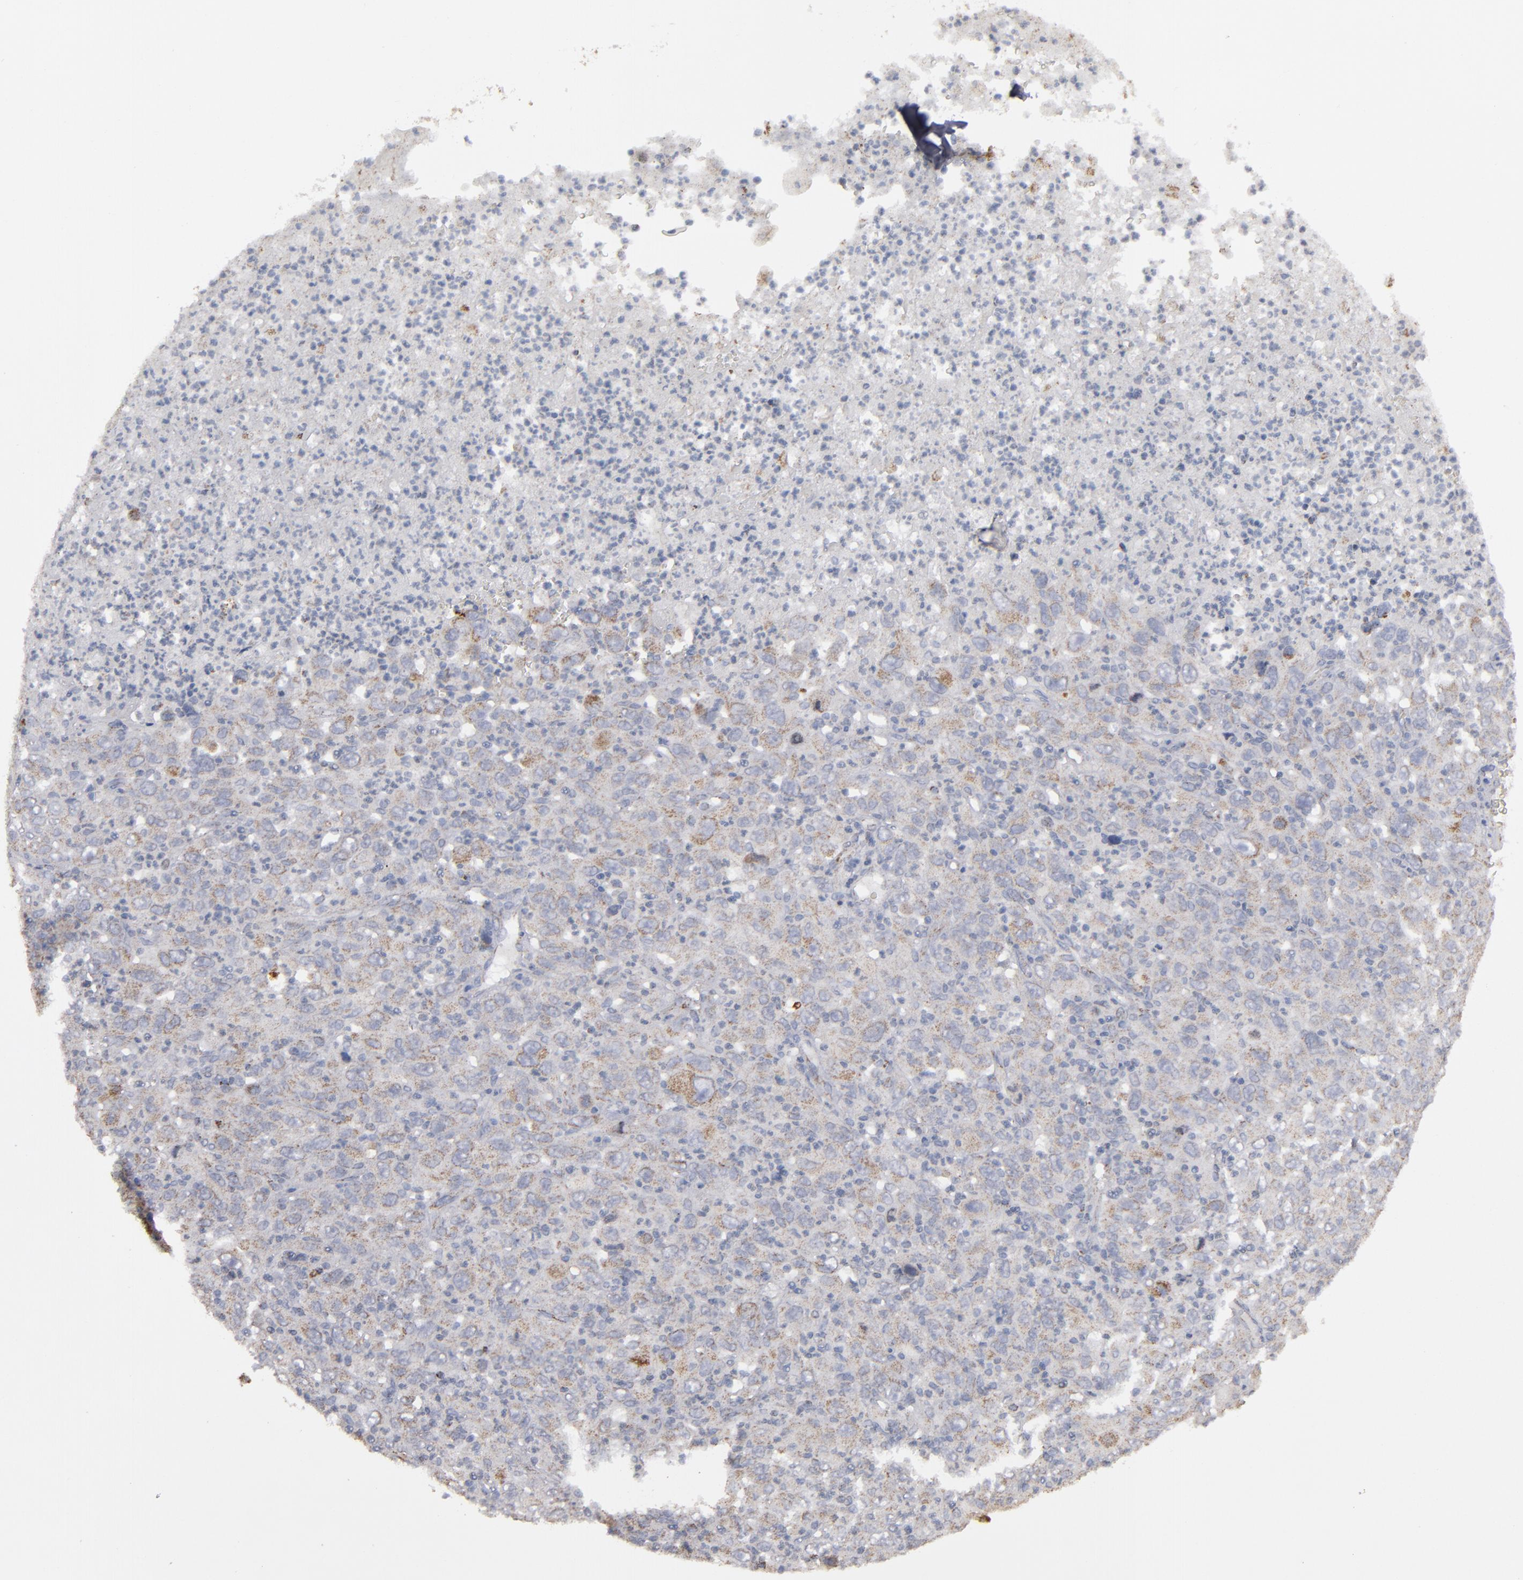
{"staining": {"intensity": "moderate", "quantity": "25%-75%", "location": "cytoplasmic/membranous"}, "tissue": "melanoma", "cell_type": "Tumor cells", "image_type": "cancer", "snomed": [{"axis": "morphology", "description": "Malignant melanoma, Metastatic site"}, {"axis": "topography", "description": "Skin"}], "caption": "A brown stain shows moderate cytoplasmic/membranous expression of a protein in human melanoma tumor cells.", "gene": "MYOM2", "patient": {"sex": "female", "age": 56}}